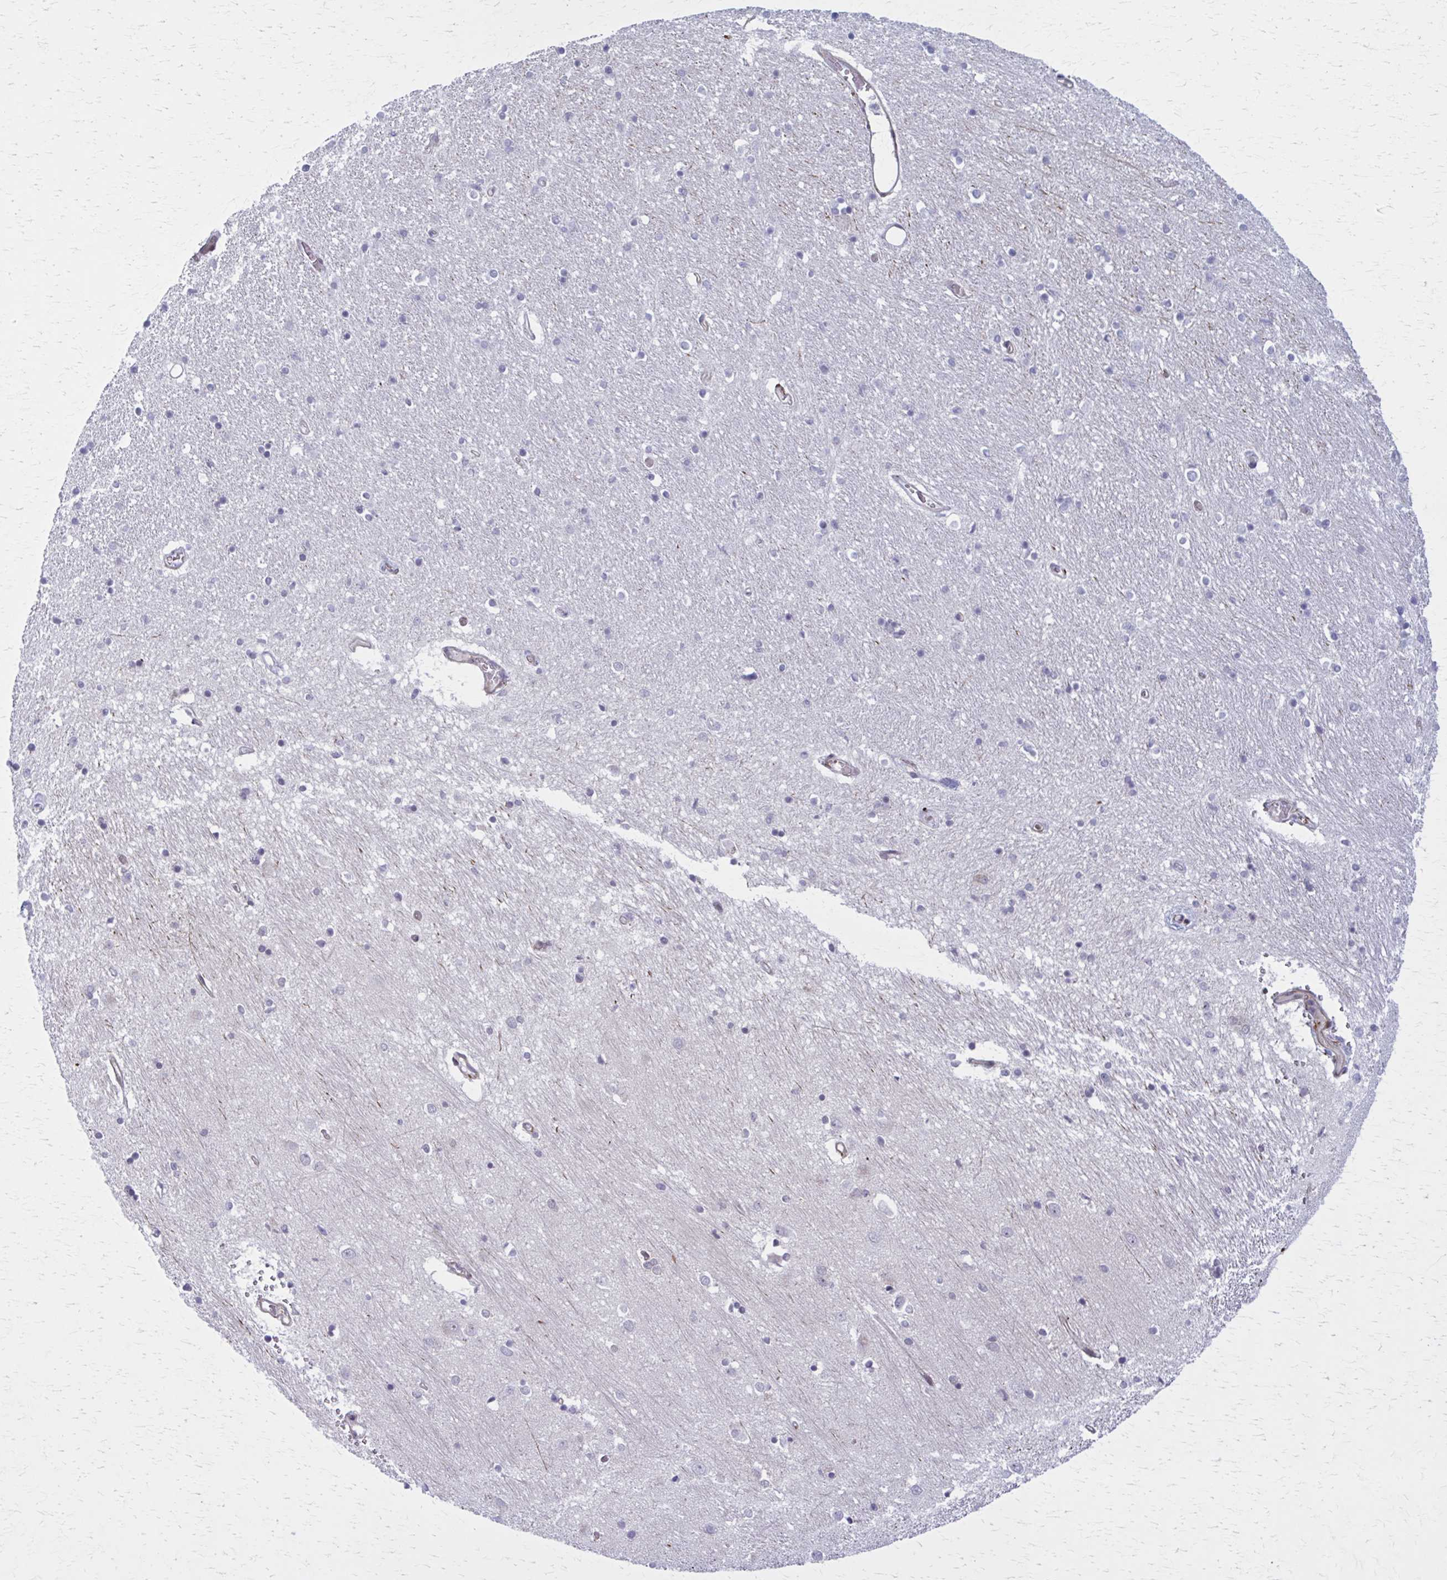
{"staining": {"intensity": "negative", "quantity": "none", "location": "none"}, "tissue": "caudate", "cell_type": "Glial cells", "image_type": "normal", "snomed": [{"axis": "morphology", "description": "Normal tissue, NOS"}, {"axis": "topography", "description": "Lateral ventricle wall"}, {"axis": "topography", "description": "Hippocampus"}], "caption": "Immunohistochemical staining of benign caudate displays no significant expression in glial cells.", "gene": "AKAP12", "patient": {"sex": "female", "age": 63}}